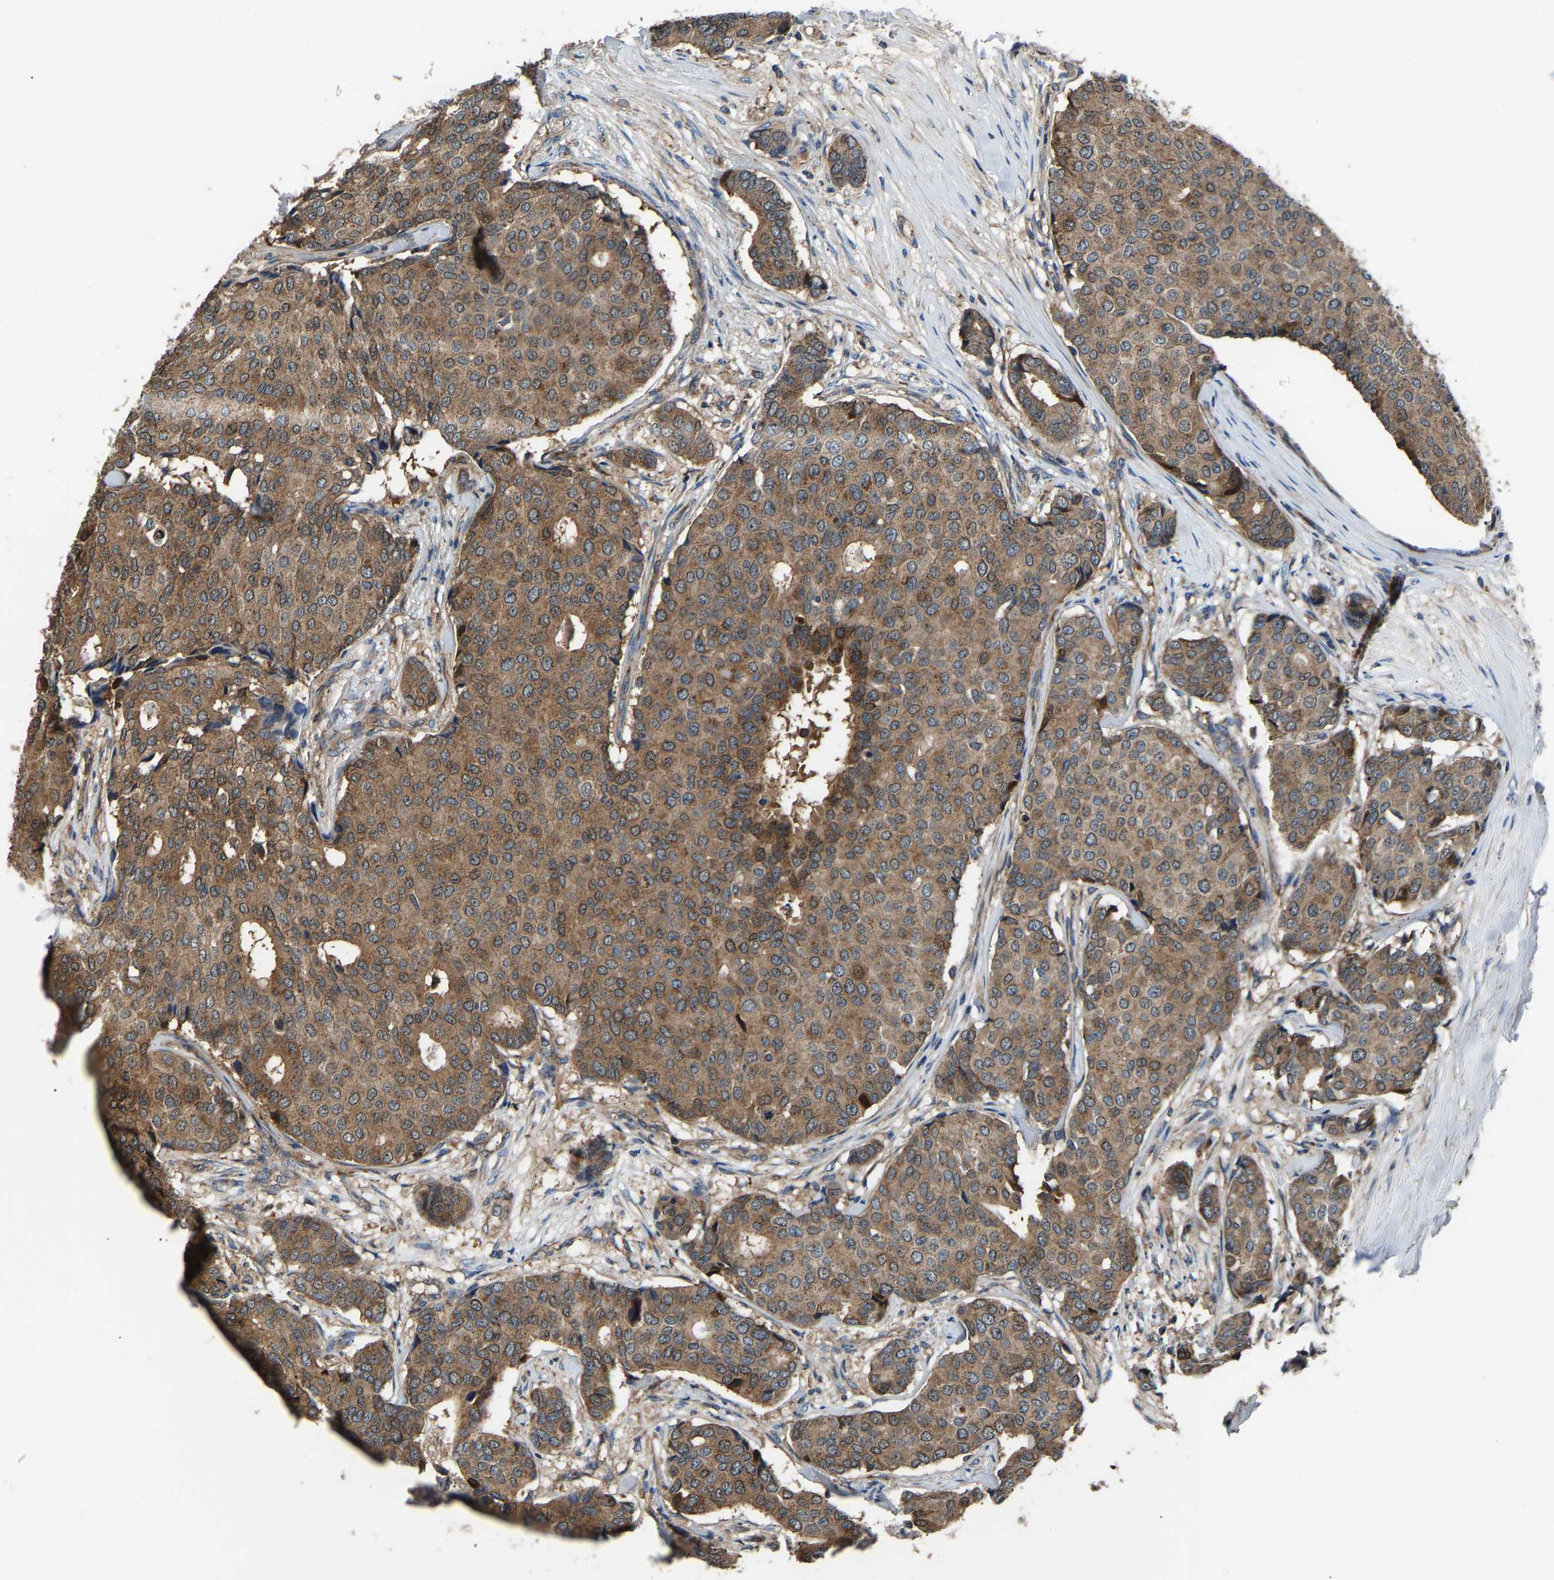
{"staining": {"intensity": "moderate", "quantity": ">75%", "location": "cytoplasmic/membranous"}, "tissue": "breast cancer", "cell_type": "Tumor cells", "image_type": "cancer", "snomed": [{"axis": "morphology", "description": "Duct carcinoma"}, {"axis": "topography", "description": "Breast"}], "caption": "DAB (3,3'-diaminobenzidine) immunohistochemical staining of human breast cancer (infiltrating ductal carcinoma) displays moderate cytoplasmic/membranous protein expression in about >75% of tumor cells. (DAB (3,3'-diaminobenzidine) IHC with brightfield microscopy, high magnification).", "gene": "GGCT", "patient": {"sex": "female", "age": 75}}